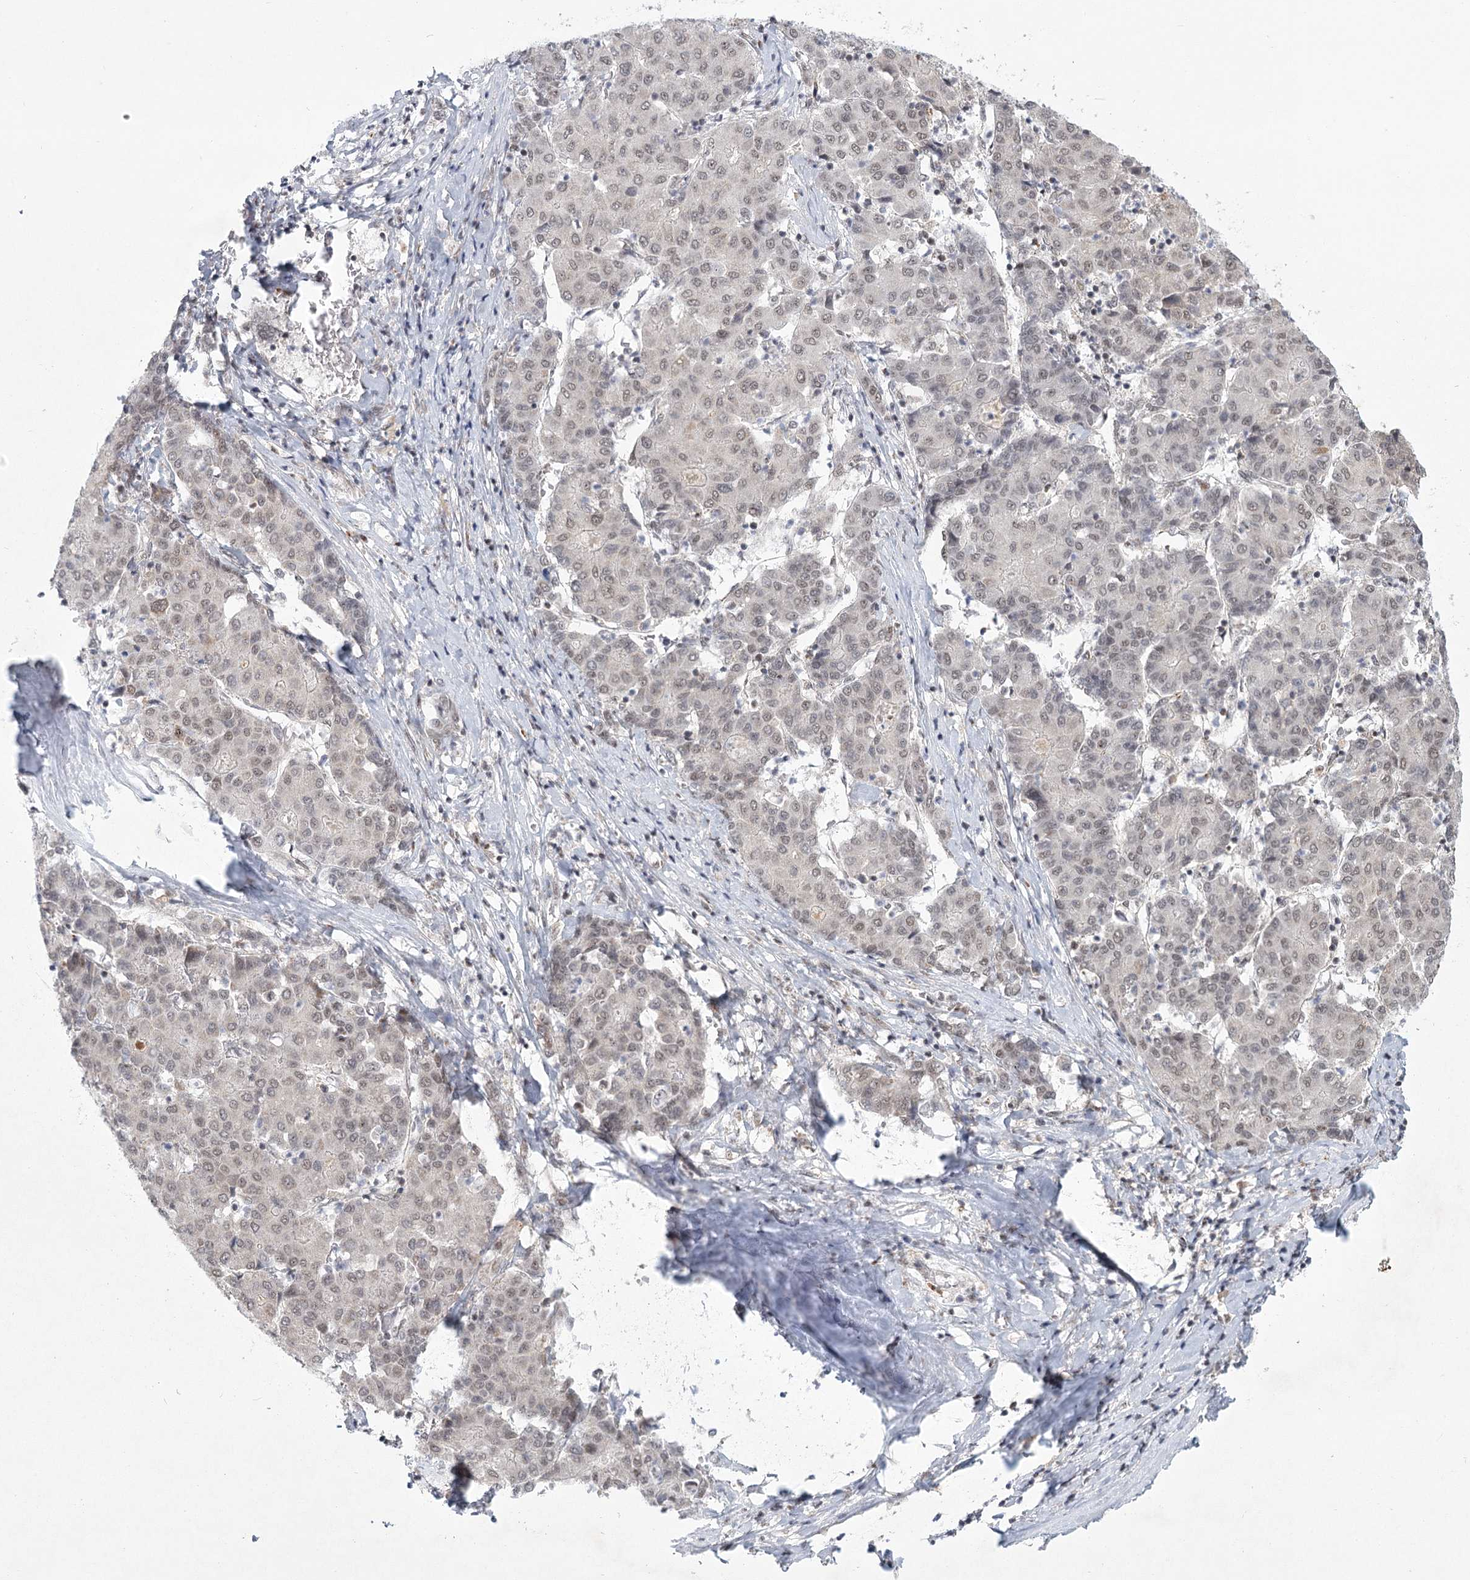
{"staining": {"intensity": "weak", "quantity": "25%-75%", "location": "nuclear"}, "tissue": "liver cancer", "cell_type": "Tumor cells", "image_type": "cancer", "snomed": [{"axis": "morphology", "description": "Carcinoma, Hepatocellular, NOS"}, {"axis": "topography", "description": "Liver"}], "caption": "Hepatocellular carcinoma (liver) tissue displays weak nuclear expression in approximately 25%-75% of tumor cells", "gene": "CIB4", "patient": {"sex": "male", "age": 65}}